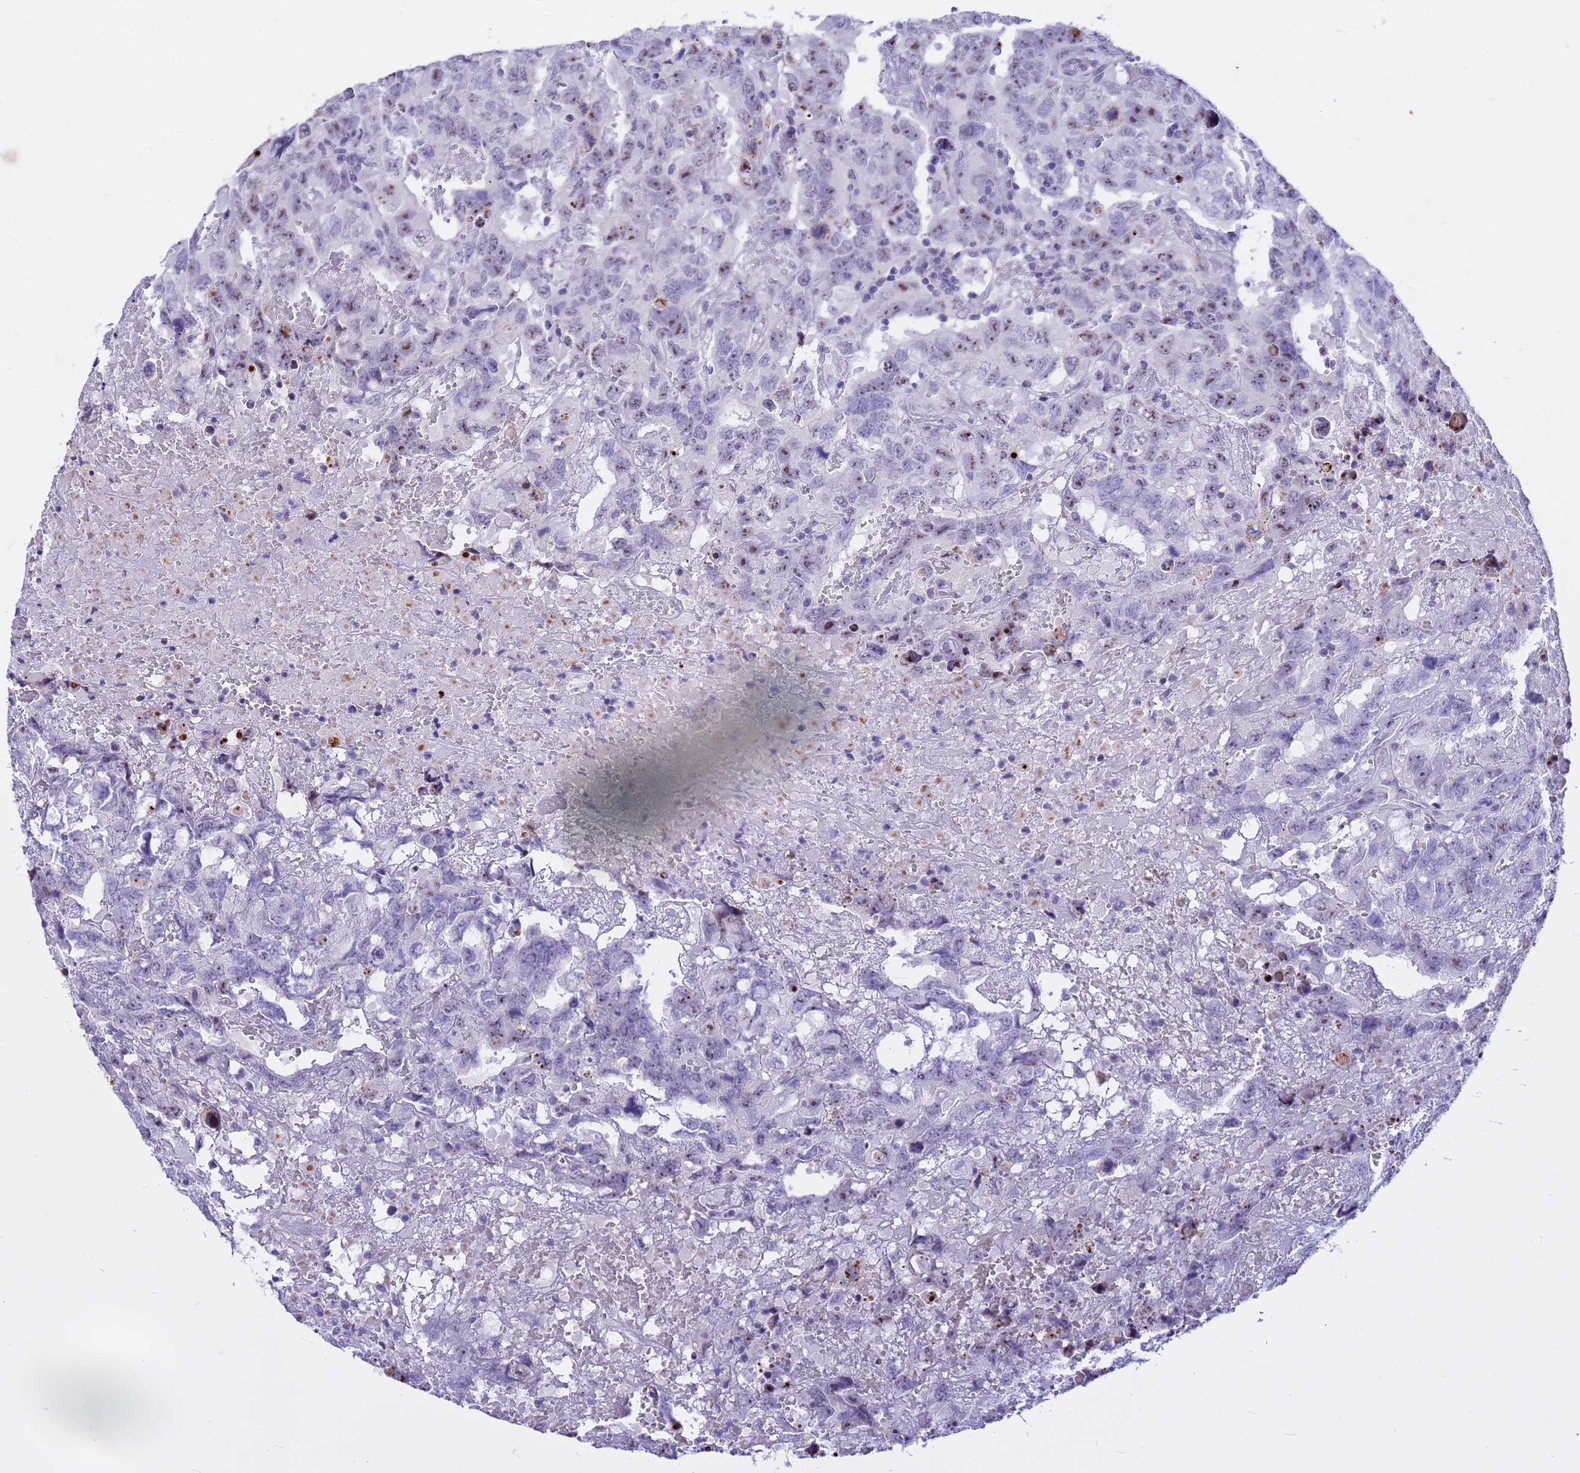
{"staining": {"intensity": "moderate", "quantity": "<25%", "location": "nuclear"}, "tissue": "testis cancer", "cell_type": "Tumor cells", "image_type": "cancer", "snomed": [{"axis": "morphology", "description": "Carcinoma, Embryonal, NOS"}, {"axis": "topography", "description": "Testis"}], "caption": "Protein expression analysis of embryonal carcinoma (testis) demonstrates moderate nuclear staining in about <25% of tumor cells. (brown staining indicates protein expression, while blue staining denotes nuclei).", "gene": "DMRTC2", "patient": {"sex": "male", "age": 45}}